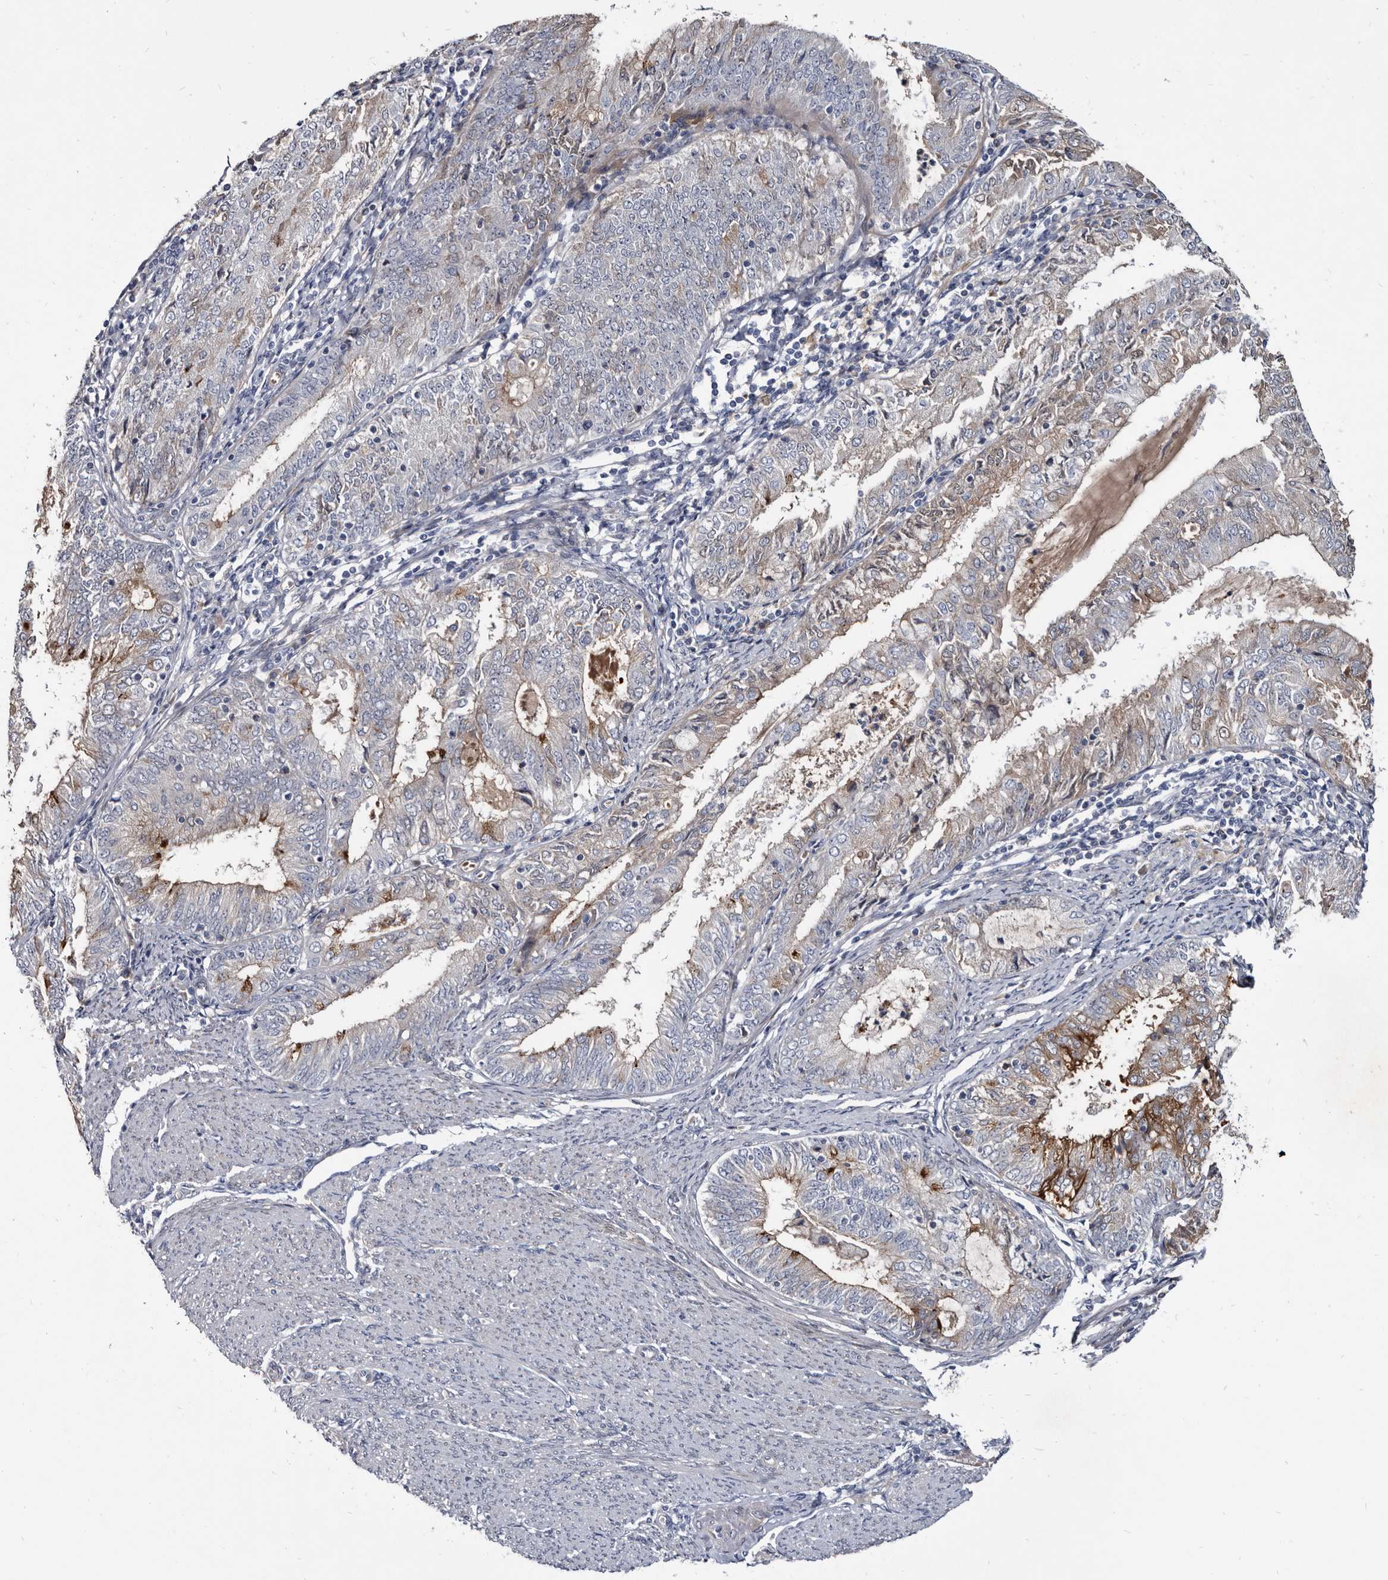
{"staining": {"intensity": "moderate", "quantity": "<25%", "location": "cytoplasmic/membranous"}, "tissue": "endometrial cancer", "cell_type": "Tumor cells", "image_type": "cancer", "snomed": [{"axis": "morphology", "description": "Adenocarcinoma, NOS"}, {"axis": "topography", "description": "Endometrium"}], "caption": "Protein analysis of adenocarcinoma (endometrial) tissue exhibits moderate cytoplasmic/membranous staining in approximately <25% of tumor cells. (DAB IHC with brightfield microscopy, high magnification).", "gene": "PRSS8", "patient": {"sex": "female", "age": 57}}